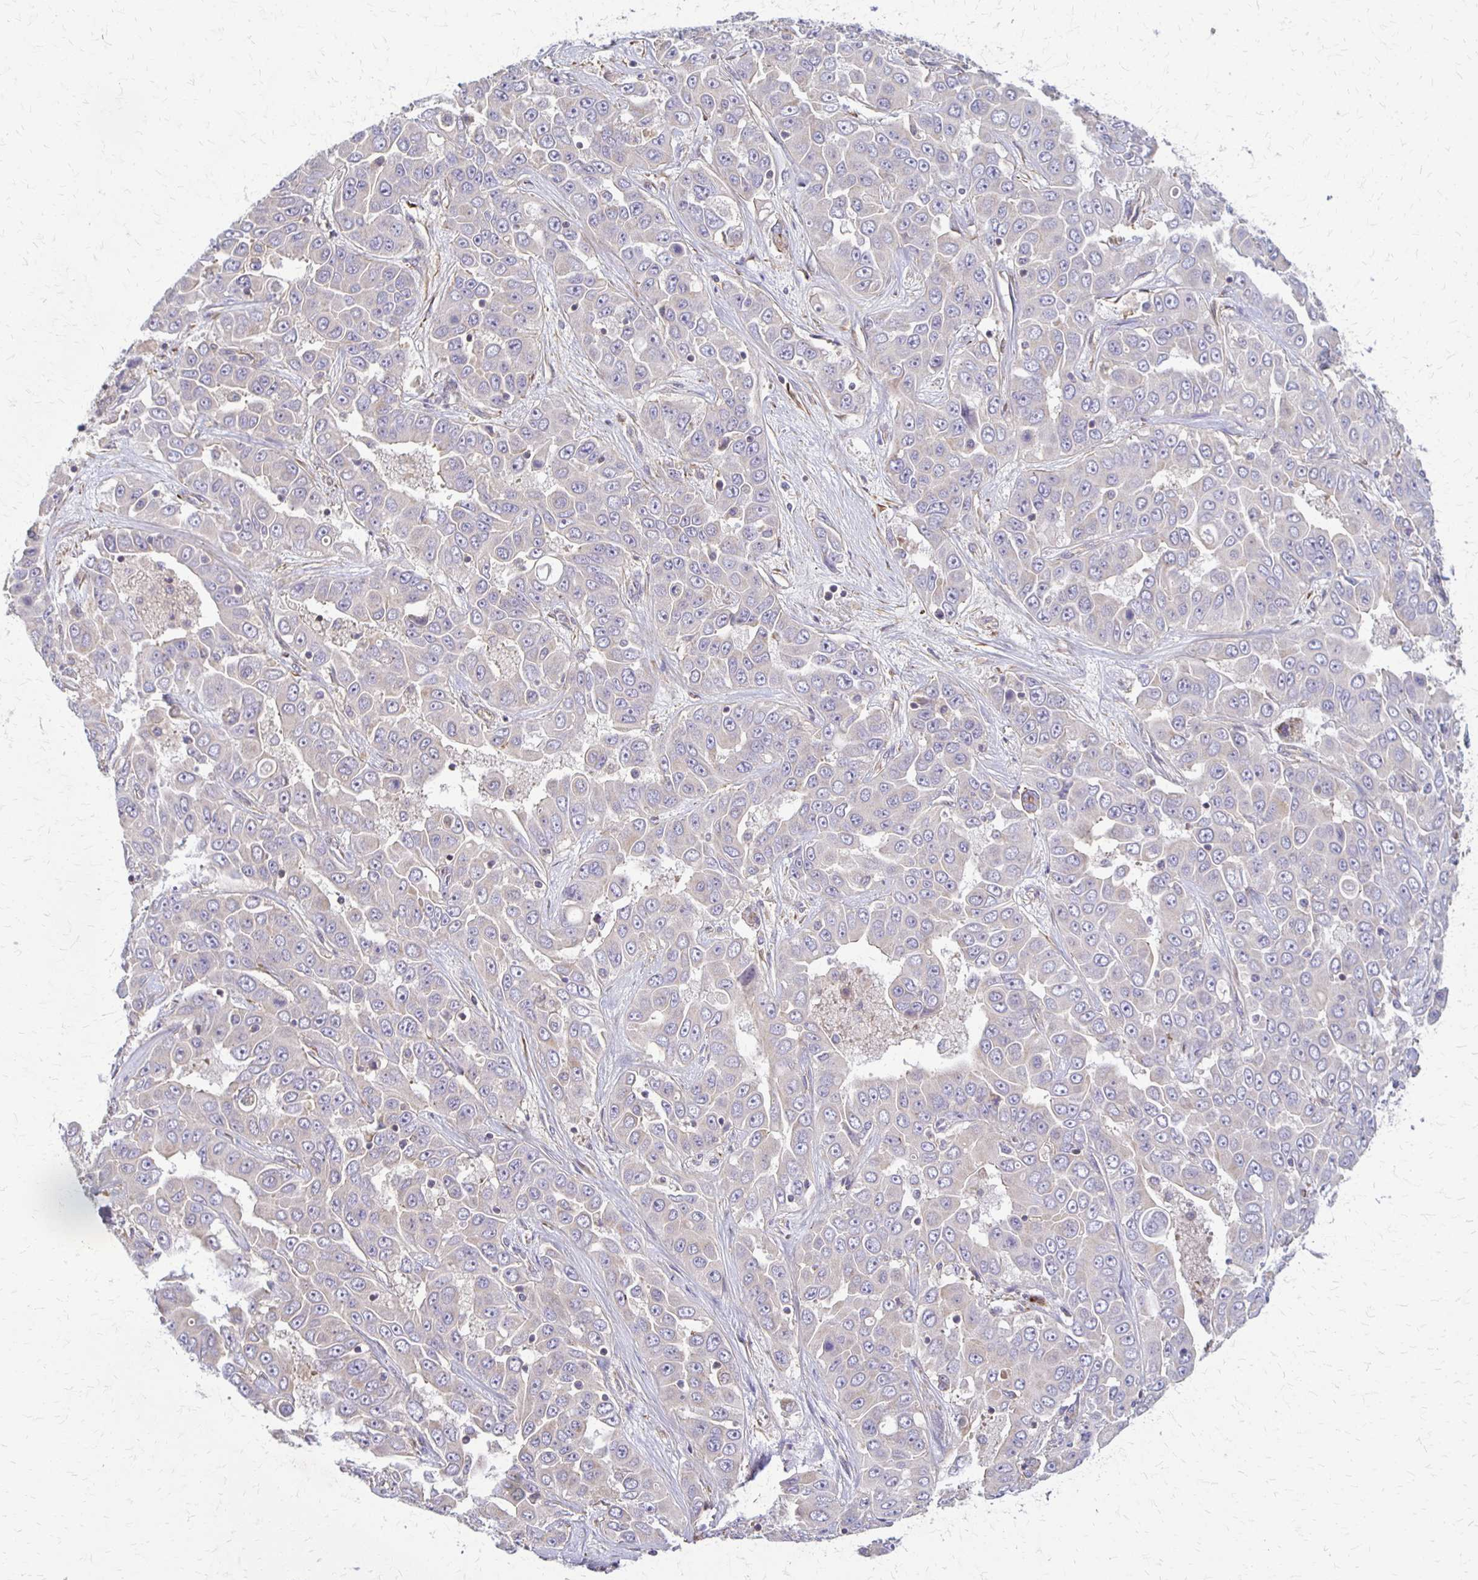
{"staining": {"intensity": "negative", "quantity": "none", "location": "none"}, "tissue": "liver cancer", "cell_type": "Tumor cells", "image_type": "cancer", "snomed": [{"axis": "morphology", "description": "Cholangiocarcinoma"}, {"axis": "topography", "description": "Liver"}], "caption": "The image exhibits no staining of tumor cells in liver cancer (cholangiocarcinoma).", "gene": "EIF4EBP2", "patient": {"sex": "female", "age": 52}}